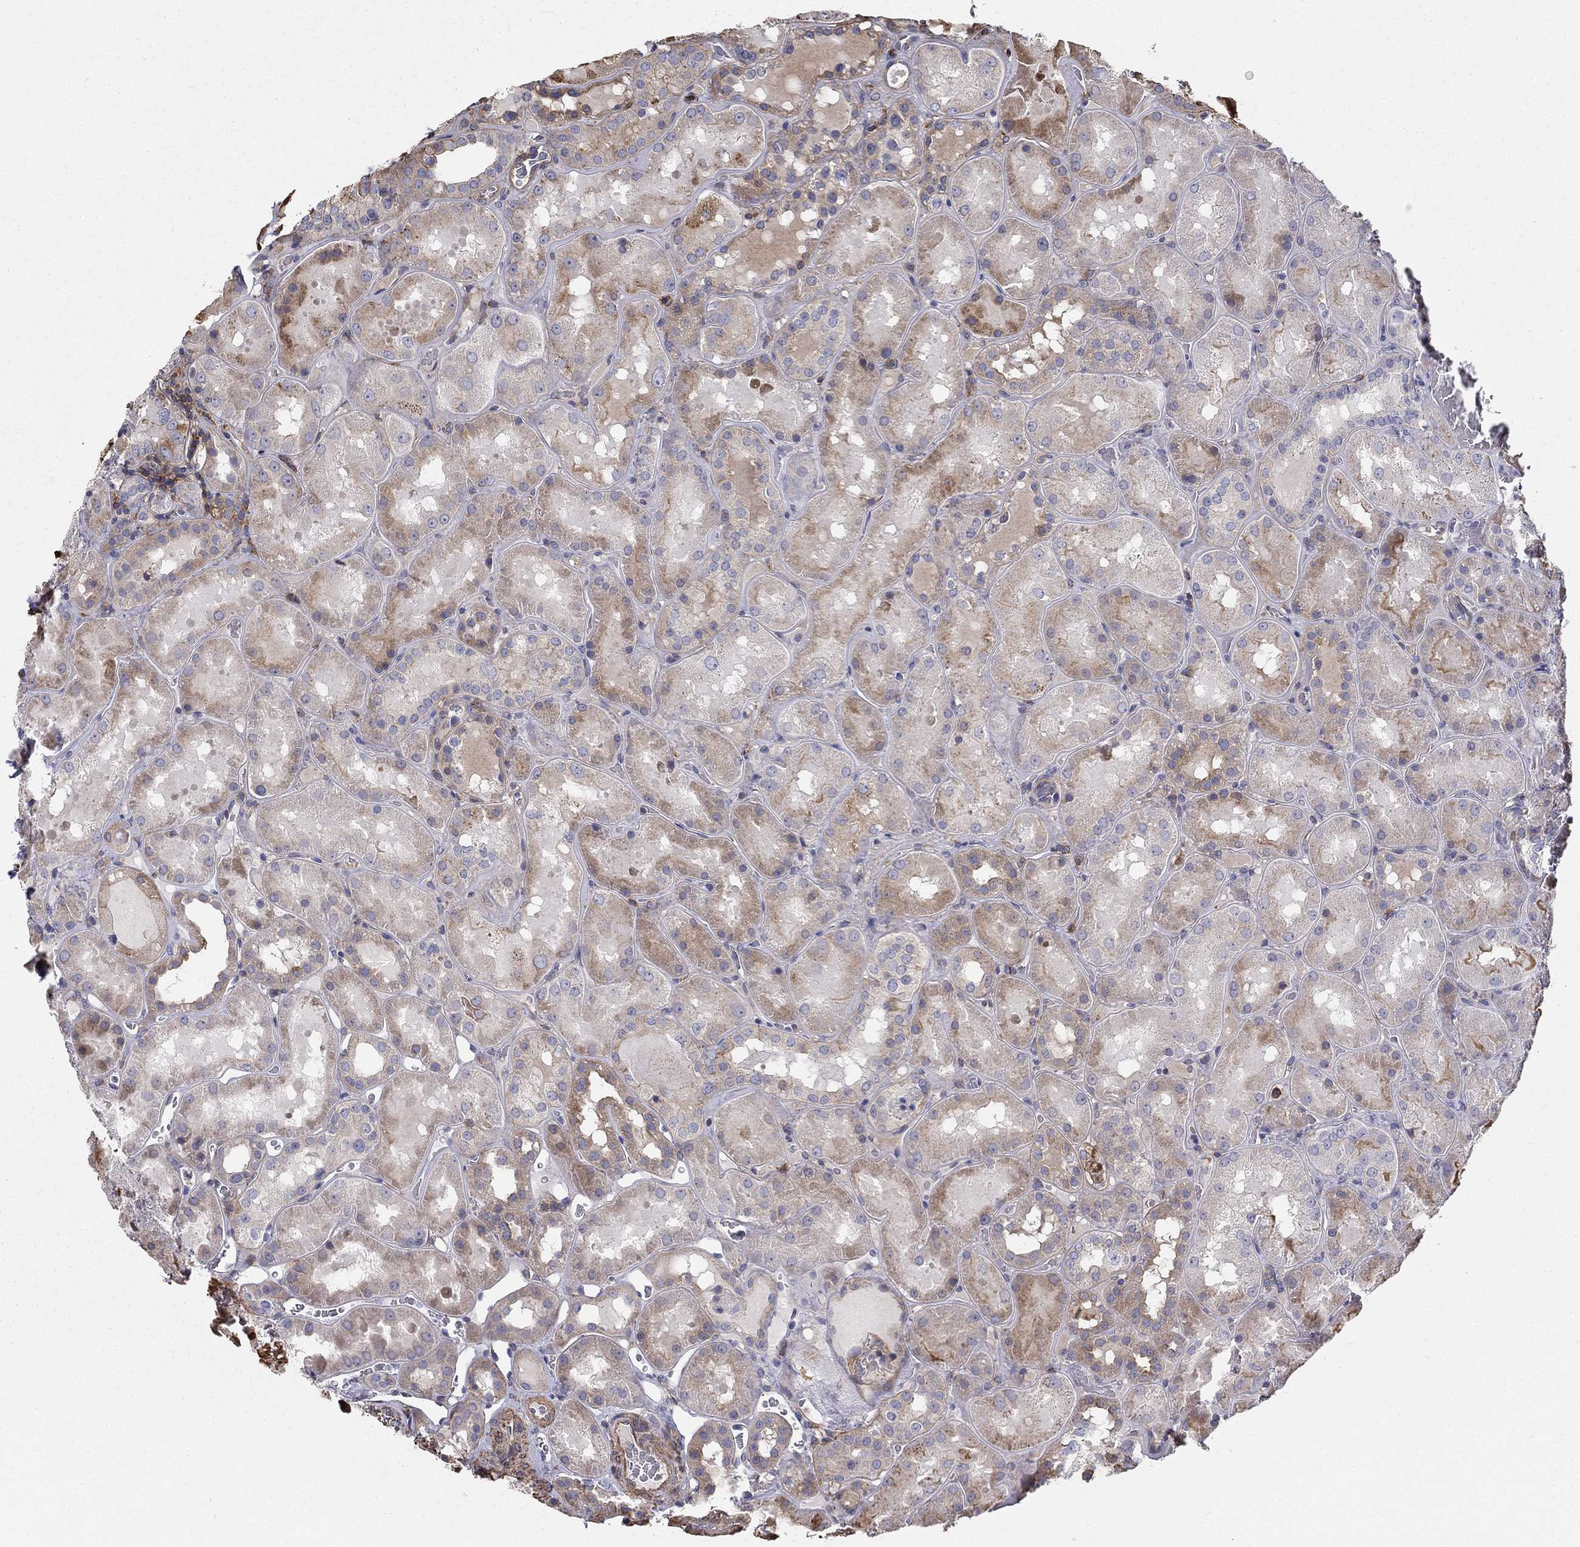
{"staining": {"intensity": "moderate", "quantity": "25%-75%", "location": "cytoplasmic/membranous"}, "tissue": "kidney", "cell_type": "Cells in glomeruli", "image_type": "normal", "snomed": [{"axis": "morphology", "description": "Normal tissue, NOS"}, {"axis": "topography", "description": "Kidney"}], "caption": "DAB (3,3'-diaminobenzidine) immunohistochemical staining of unremarkable kidney reveals moderate cytoplasmic/membranous protein staining in about 25%-75% of cells in glomeruli. (Brightfield microscopy of DAB IHC at high magnification).", "gene": "NPHP1", "patient": {"sex": "male", "age": 73}}